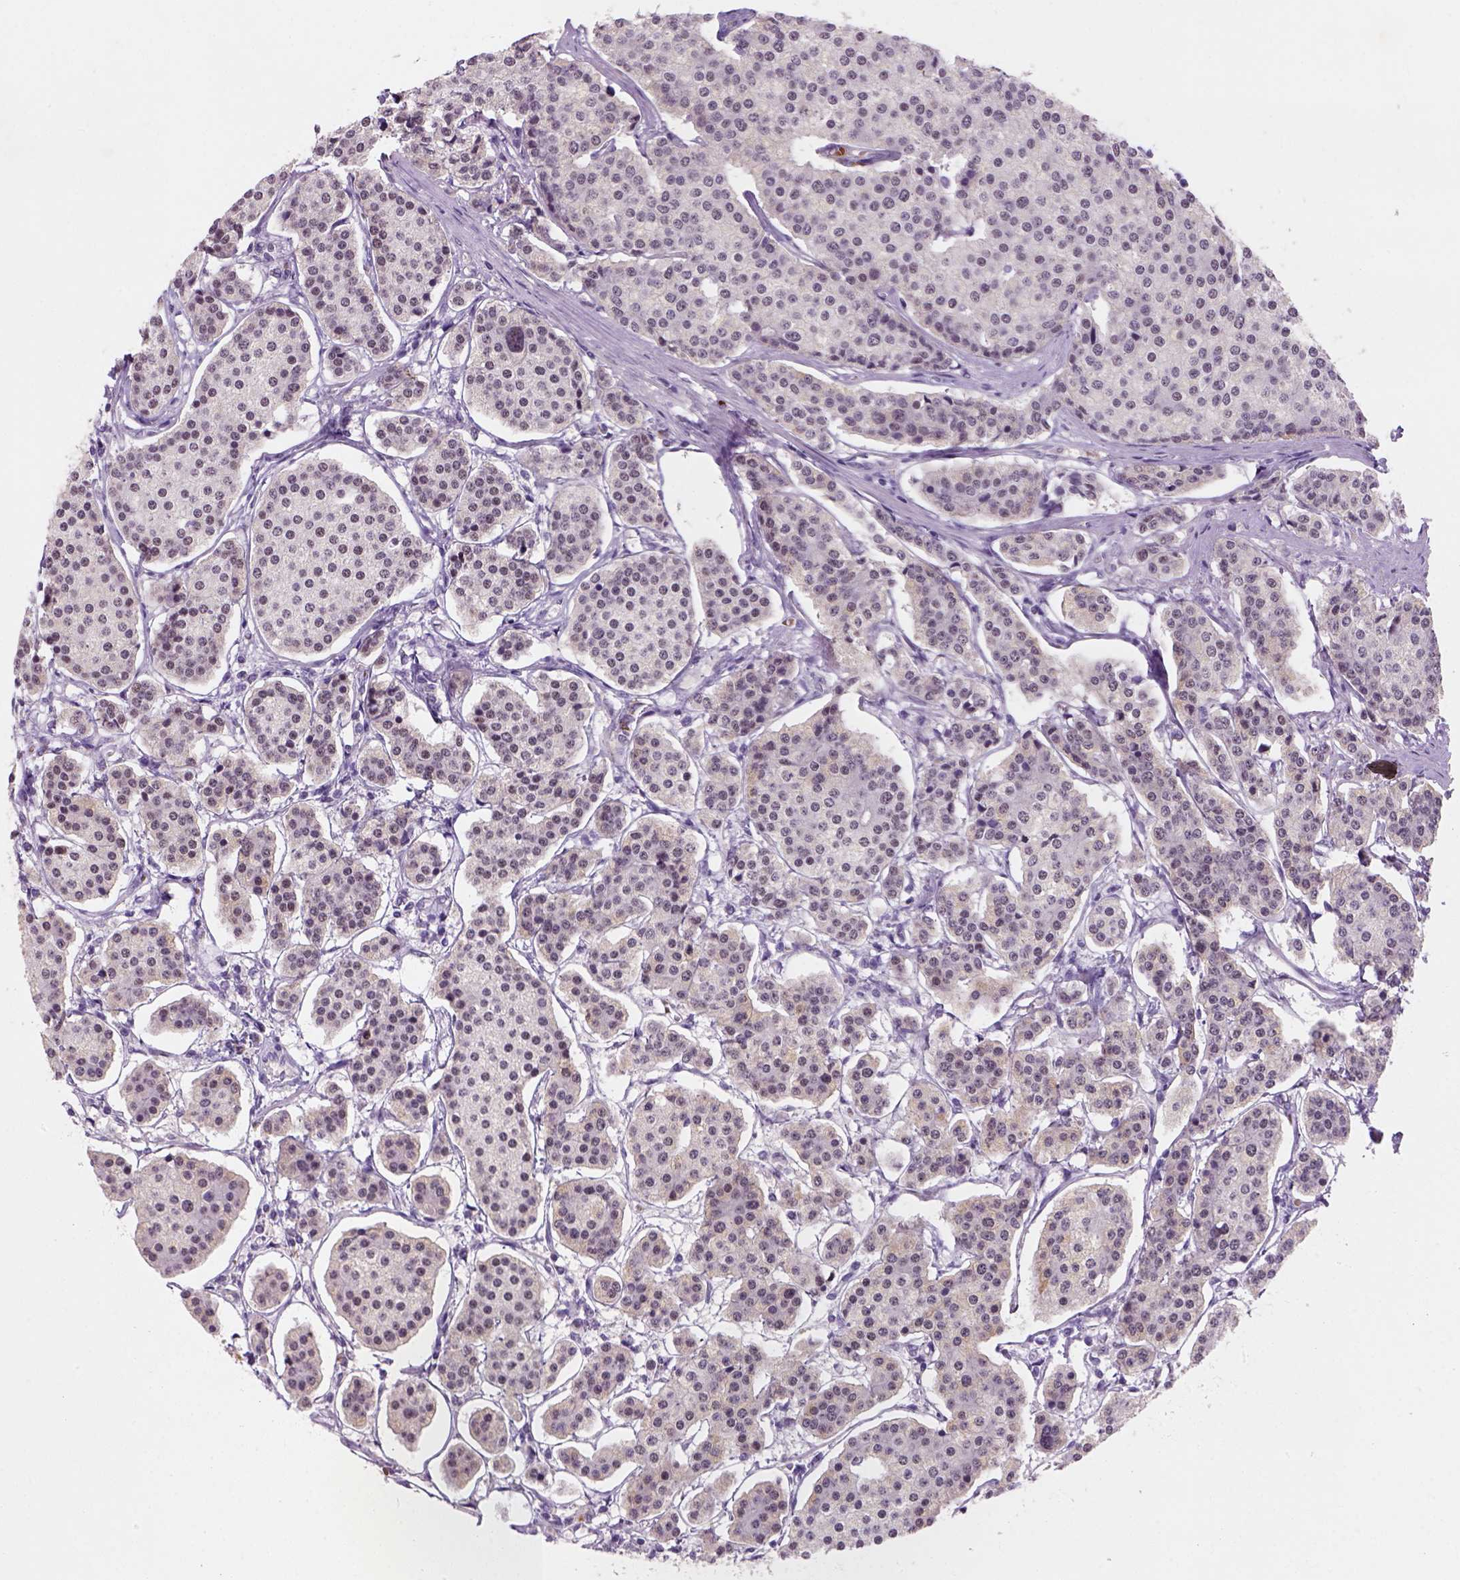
{"staining": {"intensity": "negative", "quantity": "none", "location": "none"}, "tissue": "carcinoid", "cell_type": "Tumor cells", "image_type": "cancer", "snomed": [{"axis": "morphology", "description": "Carcinoid, malignant, NOS"}, {"axis": "topography", "description": "Small intestine"}], "caption": "Immunohistochemistry (IHC) micrograph of neoplastic tissue: malignant carcinoid stained with DAB shows no significant protein expression in tumor cells.", "gene": "ZMAT4", "patient": {"sex": "female", "age": 65}}